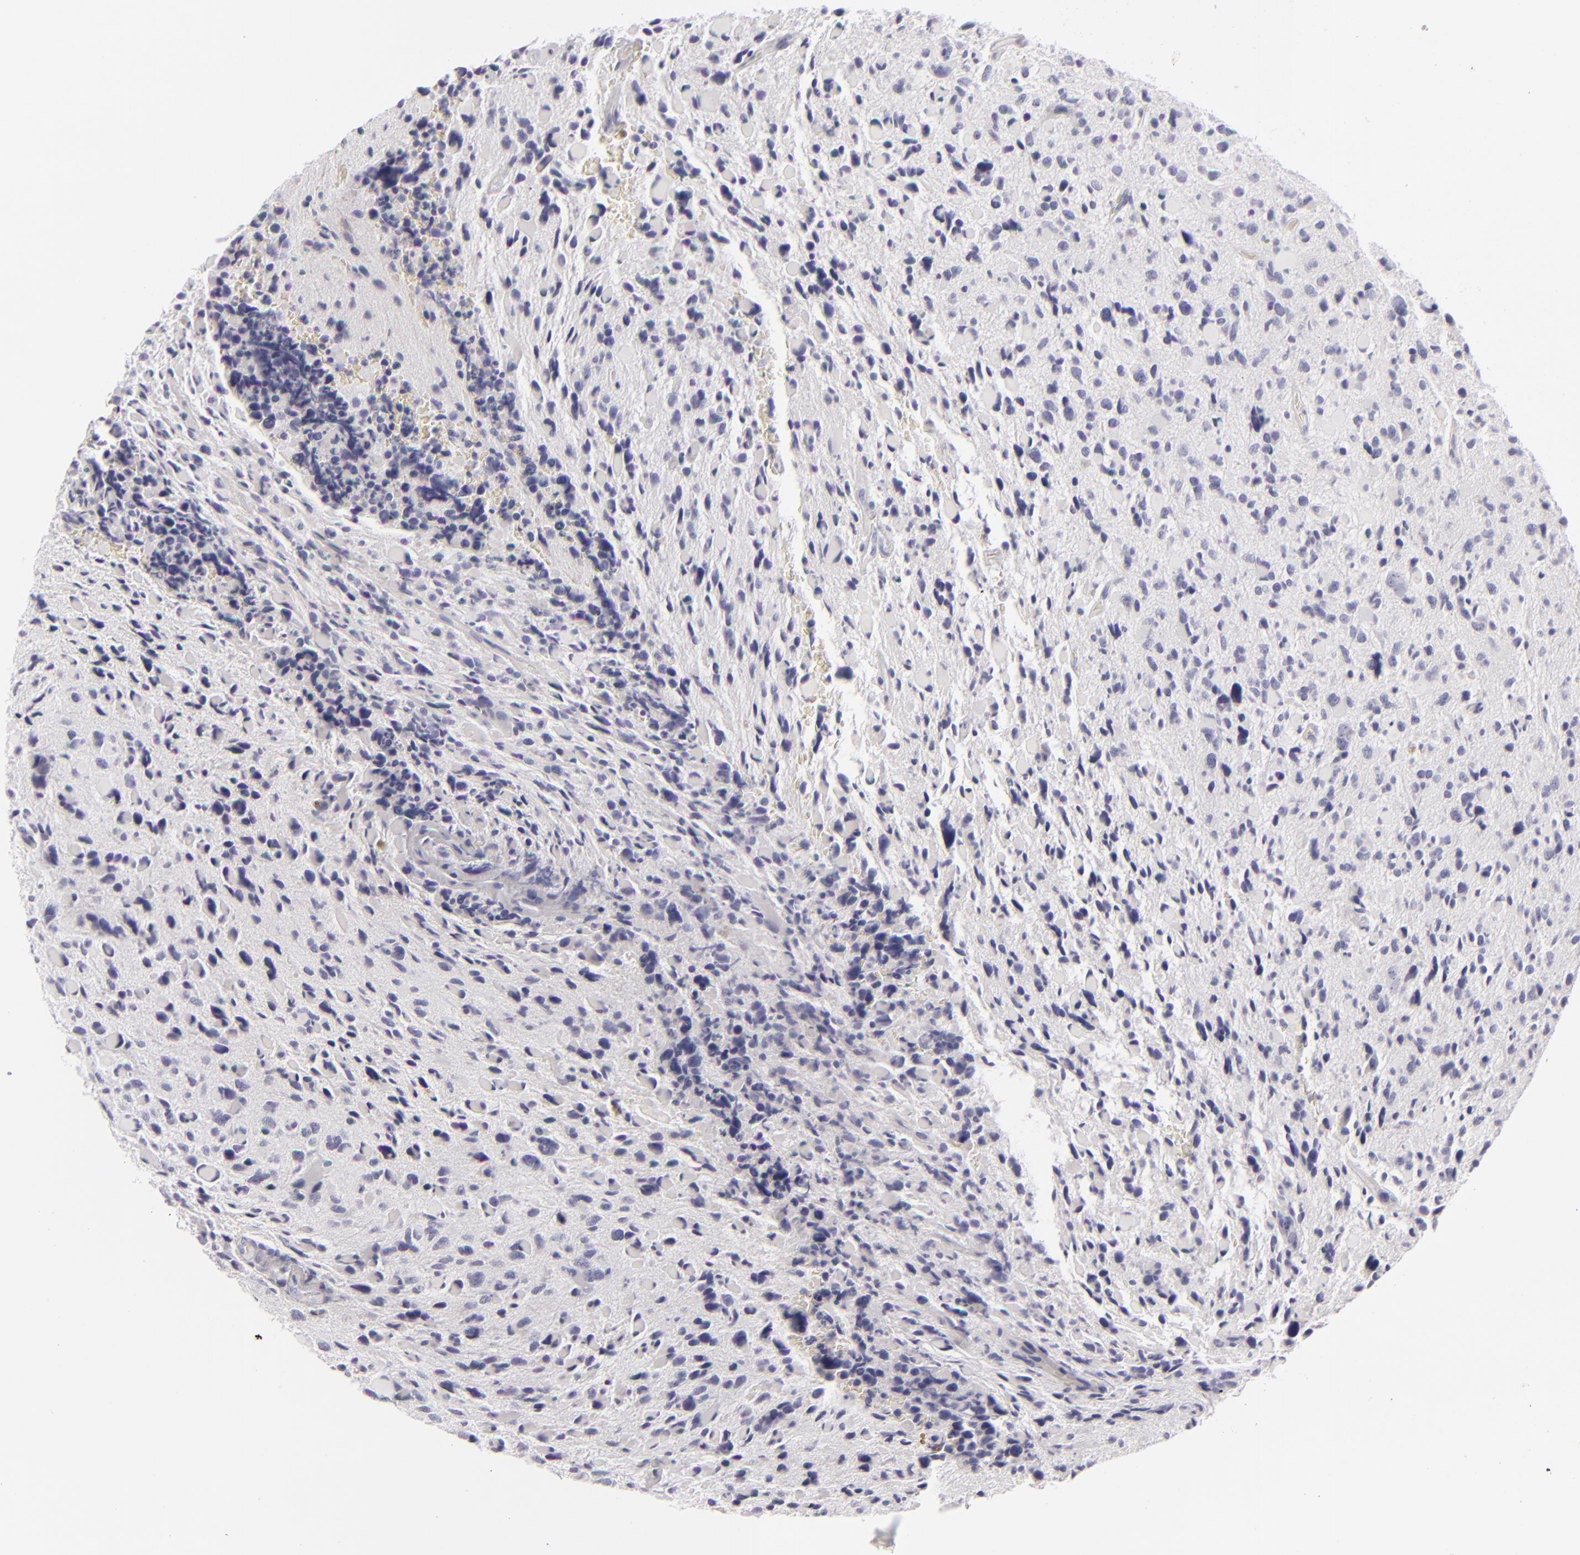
{"staining": {"intensity": "negative", "quantity": "none", "location": "none"}, "tissue": "glioma", "cell_type": "Tumor cells", "image_type": "cancer", "snomed": [{"axis": "morphology", "description": "Glioma, malignant, High grade"}, {"axis": "topography", "description": "Brain"}], "caption": "DAB (3,3'-diaminobenzidine) immunohistochemical staining of human glioma shows no significant positivity in tumor cells.", "gene": "CDX2", "patient": {"sex": "female", "age": 37}}